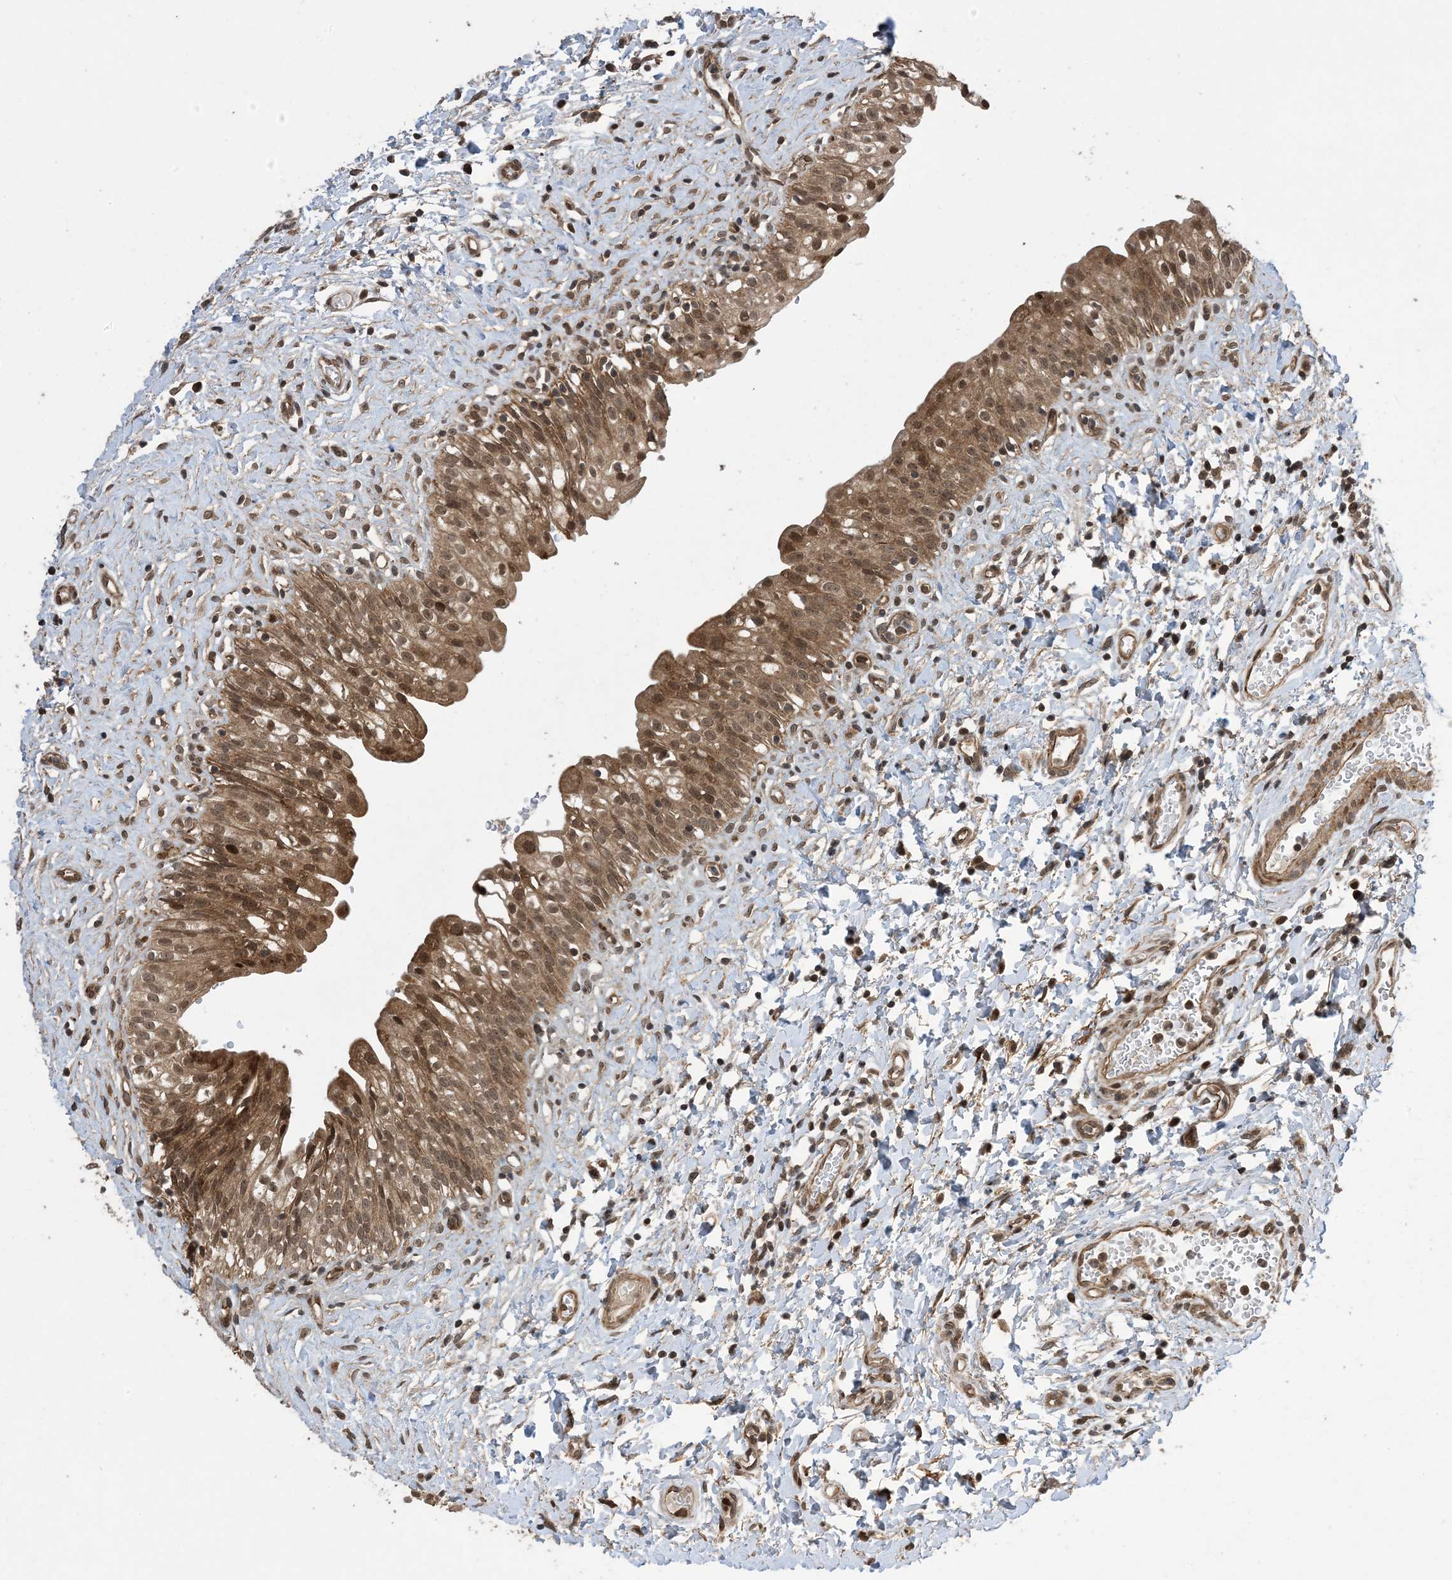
{"staining": {"intensity": "strong", "quantity": ">75%", "location": "cytoplasmic/membranous,nuclear"}, "tissue": "urinary bladder", "cell_type": "Urothelial cells", "image_type": "normal", "snomed": [{"axis": "morphology", "description": "Normal tissue, NOS"}, {"axis": "topography", "description": "Urinary bladder"}], "caption": "A histopathology image of human urinary bladder stained for a protein demonstrates strong cytoplasmic/membranous,nuclear brown staining in urothelial cells.", "gene": "ZNF511", "patient": {"sex": "male", "age": 51}}